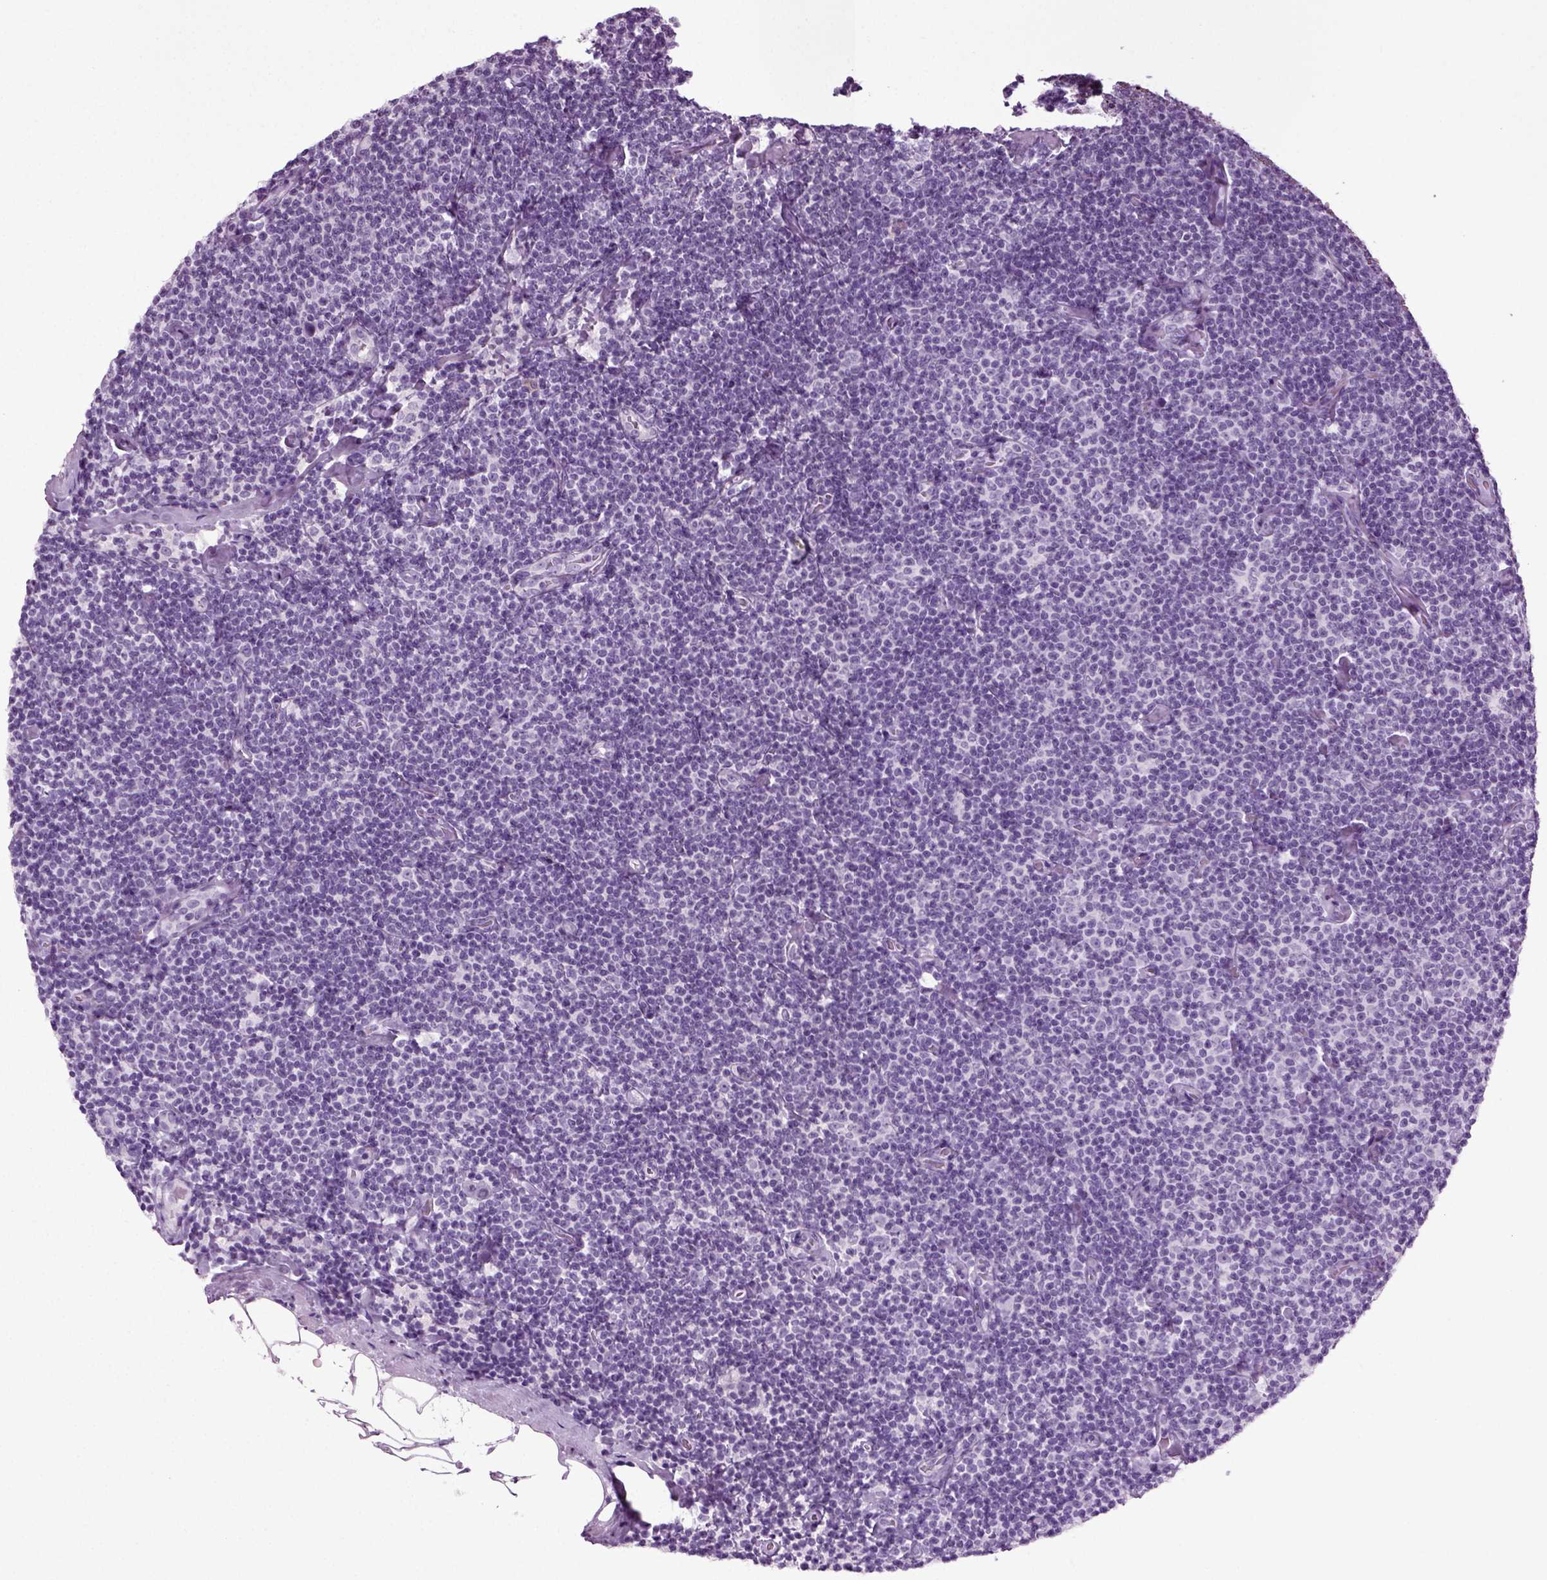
{"staining": {"intensity": "negative", "quantity": "none", "location": "none"}, "tissue": "lymphoma", "cell_type": "Tumor cells", "image_type": "cancer", "snomed": [{"axis": "morphology", "description": "Malignant lymphoma, non-Hodgkin's type, Low grade"}, {"axis": "topography", "description": "Lymph node"}], "caption": "Image shows no protein expression in tumor cells of lymphoma tissue.", "gene": "PRLH", "patient": {"sex": "male", "age": 81}}